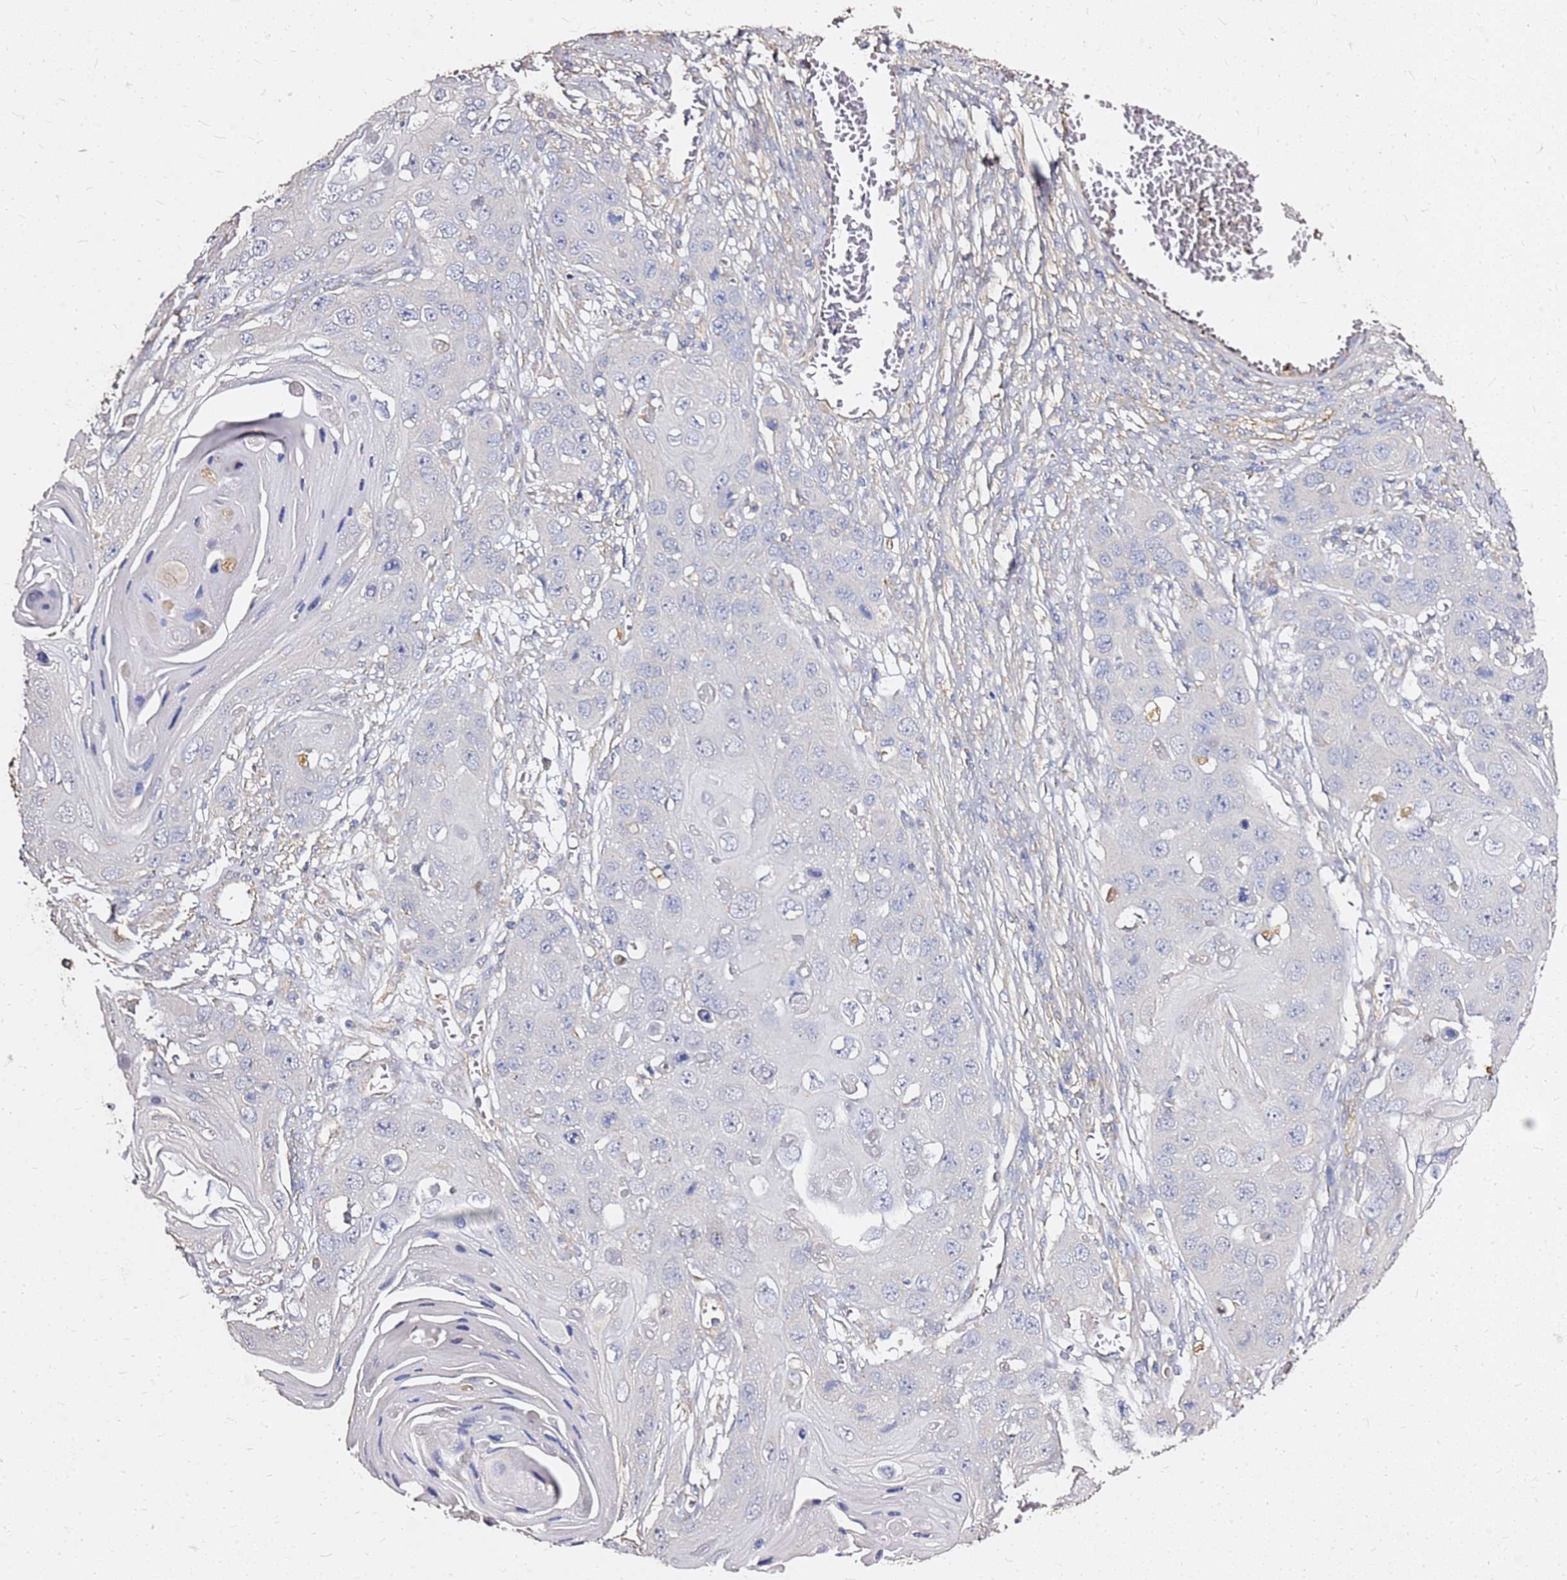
{"staining": {"intensity": "negative", "quantity": "none", "location": "none"}, "tissue": "skin cancer", "cell_type": "Tumor cells", "image_type": "cancer", "snomed": [{"axis": "morphology", "description": "Squamous cell carcinoma, NOS"}, {"axis": "topography", "description": "Skin"}], "caption": "A high-resolution micrograph shows immunohistochemistry staining of skin squamous cell carcinoma, which demonstrates no significant expression in tumor cells.", "gene": "EXD3", "patient": {"sex": "male", "age": 55}}